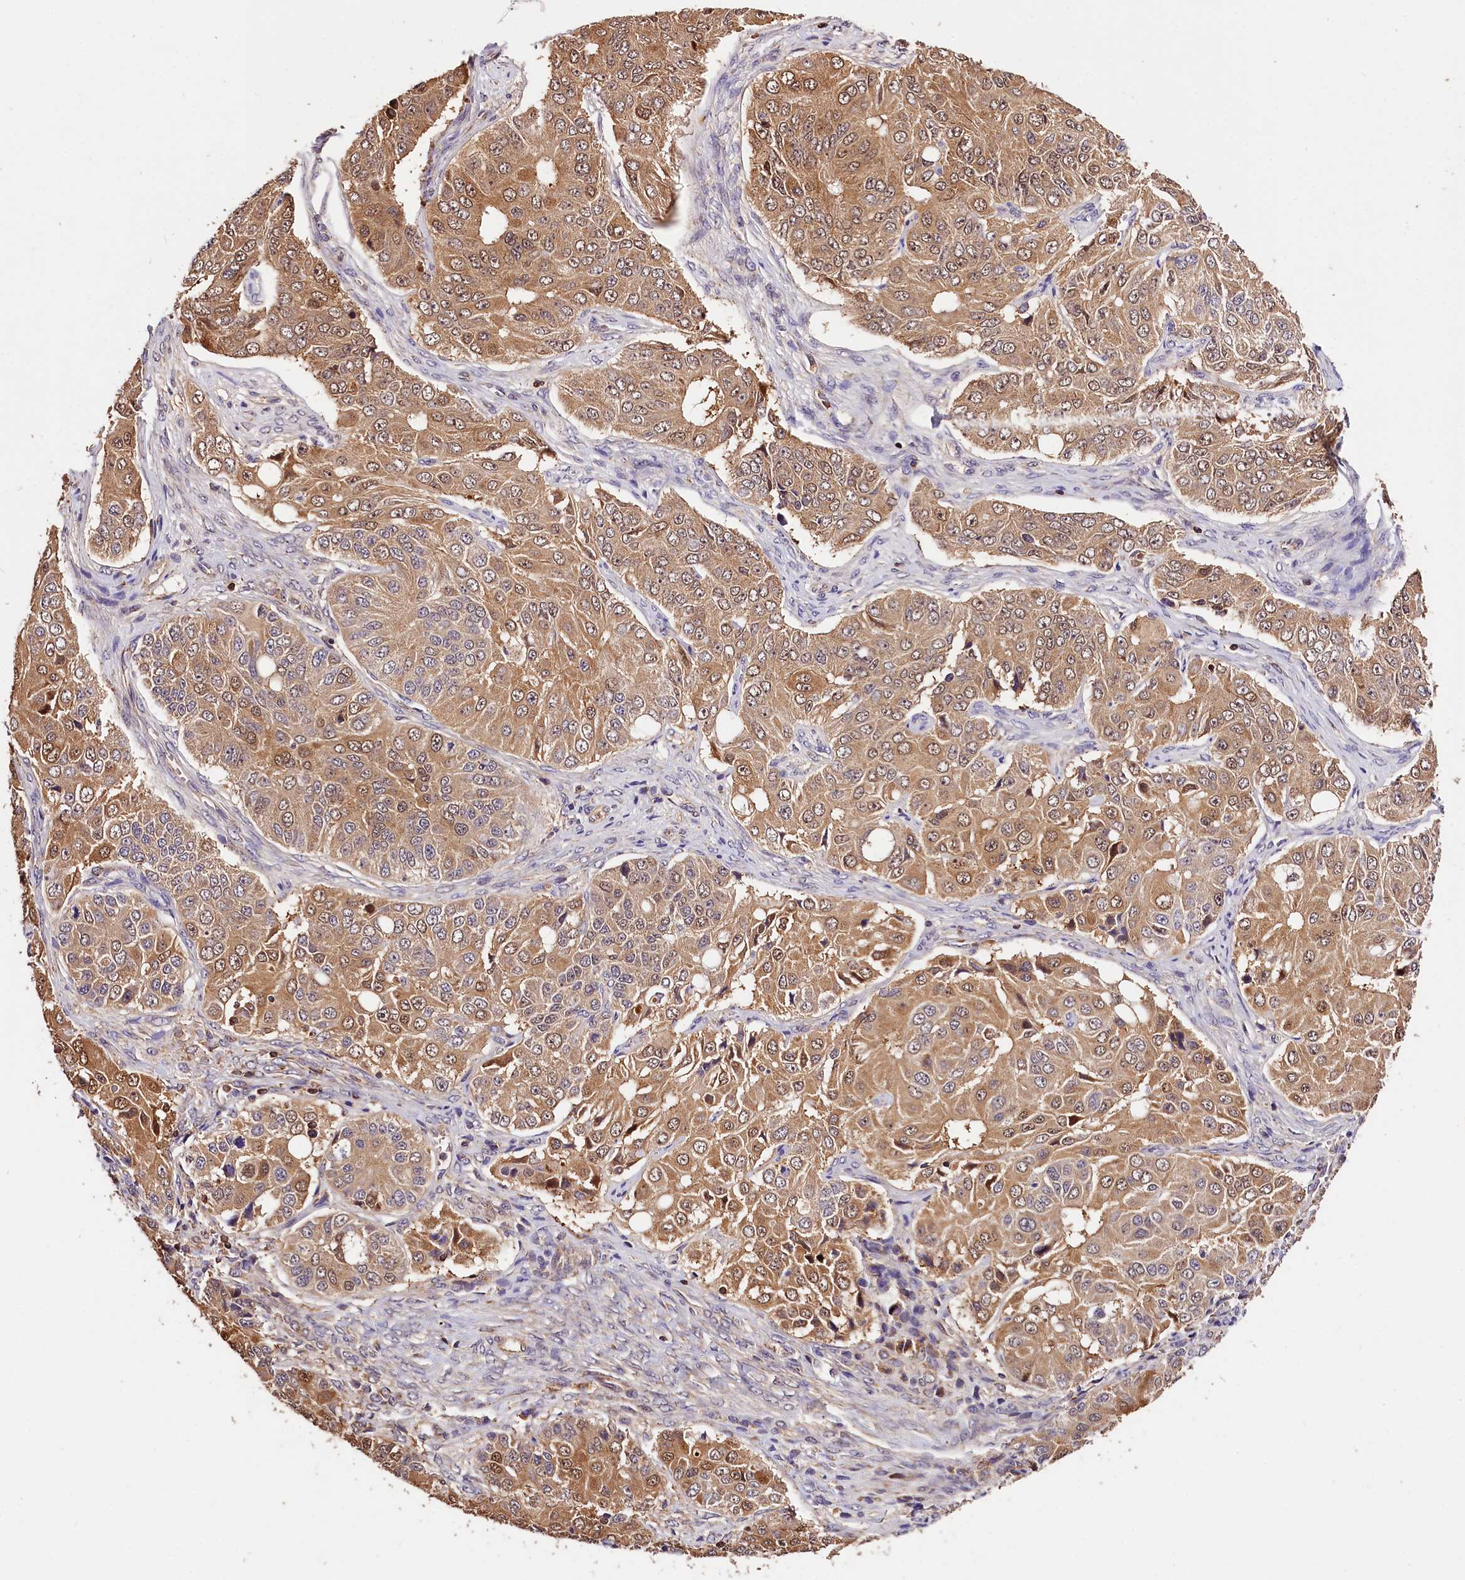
{"staining": {"intensity": "moderate", "quantity": ">75%", "location": "cytoplasmic/membranous,nuclear"}, "tissue": "ovarian cancer", "cell_type": "Tumor cells", "image_type": "cancer", "snomed": [{"axis": "morphology", "description": "Carcinoma, endometroid"}, {"axis": "topography", "description": "Ovary"}], "caption": "Endometroid carcinoma (ovarian) stained with DAB (3,3'-diaminobenzidine) IHC exhibits medium levels of moderate cytoplasmic/membranous and nuclear positivity in approximately >75% of tumor cells. The staining is performed using DAB brown chromogen to label protein expression. The nuclei are counter-stained blue using hematoxylin.", "gene": "KPTN", "patient": {"sex": "female", "age": 51}}